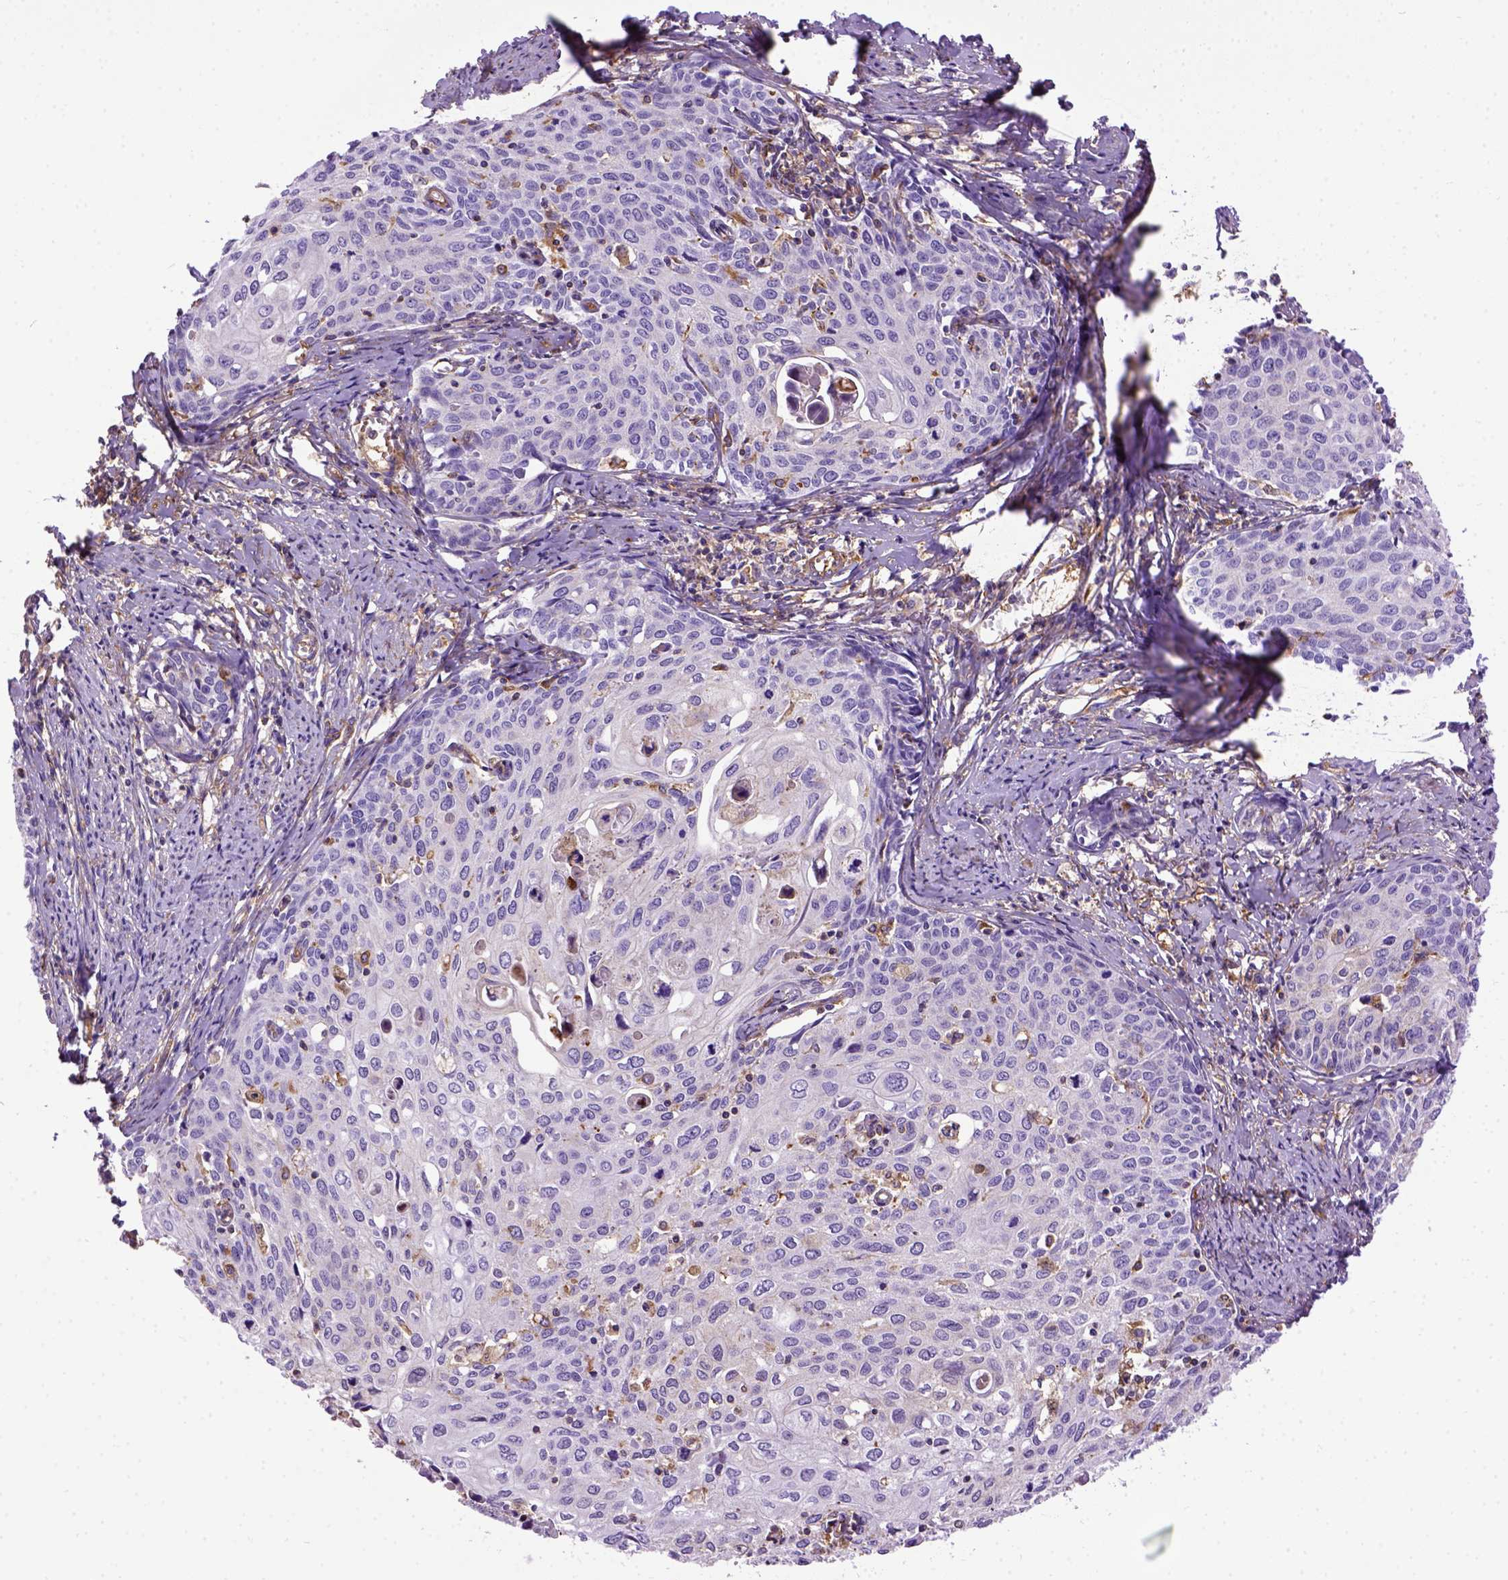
{"staining": {"intensity": "negative", "quantity": "none", "location": "none"}, "tissue": "cervical cancer", "cell_type": "Tumor cells", "image_type": "cancer", "snomed": [{"axis": "morphology", "description": "Squamous cell carcinoma, NOS"}, {"axis": "topography", "description": "Cervix"}], "caption": "Cervical squamous cell carcinoma was stained to show a protein in brown. There is no significant positivity in tumor cells.", "gene": "MVP", "patient": {"sex": "female", "age": 62}}